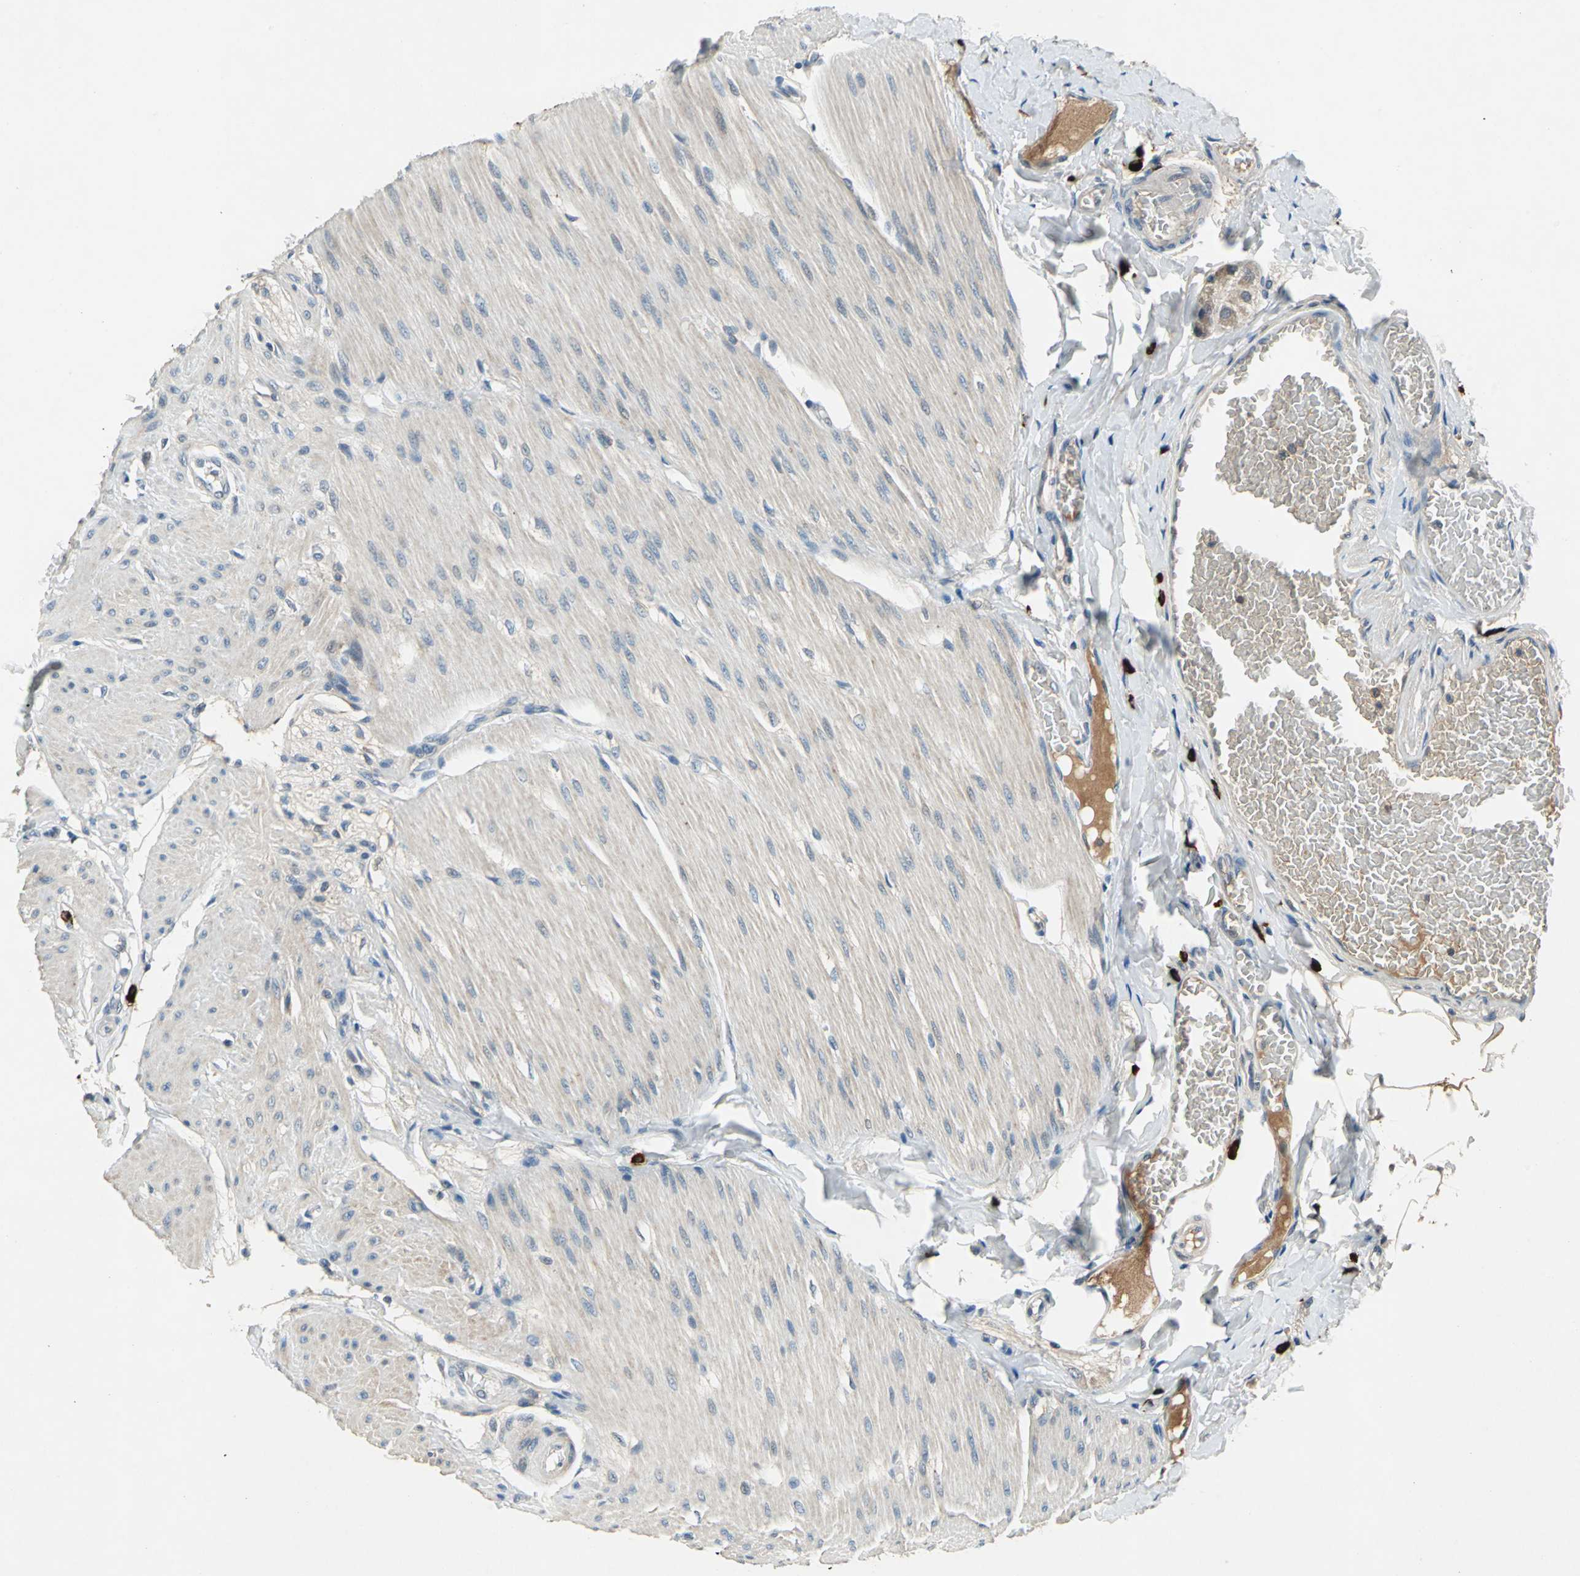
{"staining": {"intensity": "weak", "quantity": "25%-75%", "location": "cytoplasmic/membranous"}, "tissue": "small intestine", "cell_type": "Glandular cells", "image_type": "normal", "snomed": [{"axis": "morphology", "description": "Normal tissue, NOS"}, {"axis": "topography", "description": "Small intestine"}], "caption": "This is a photomicrograph of immunohistochemistry staining of benign small intestine, which shows weak expression in the cytoplasmic/membranous of glandular cells.", "gene": "SLC19A2", "patient": {"sex": "male", "age": 41}}